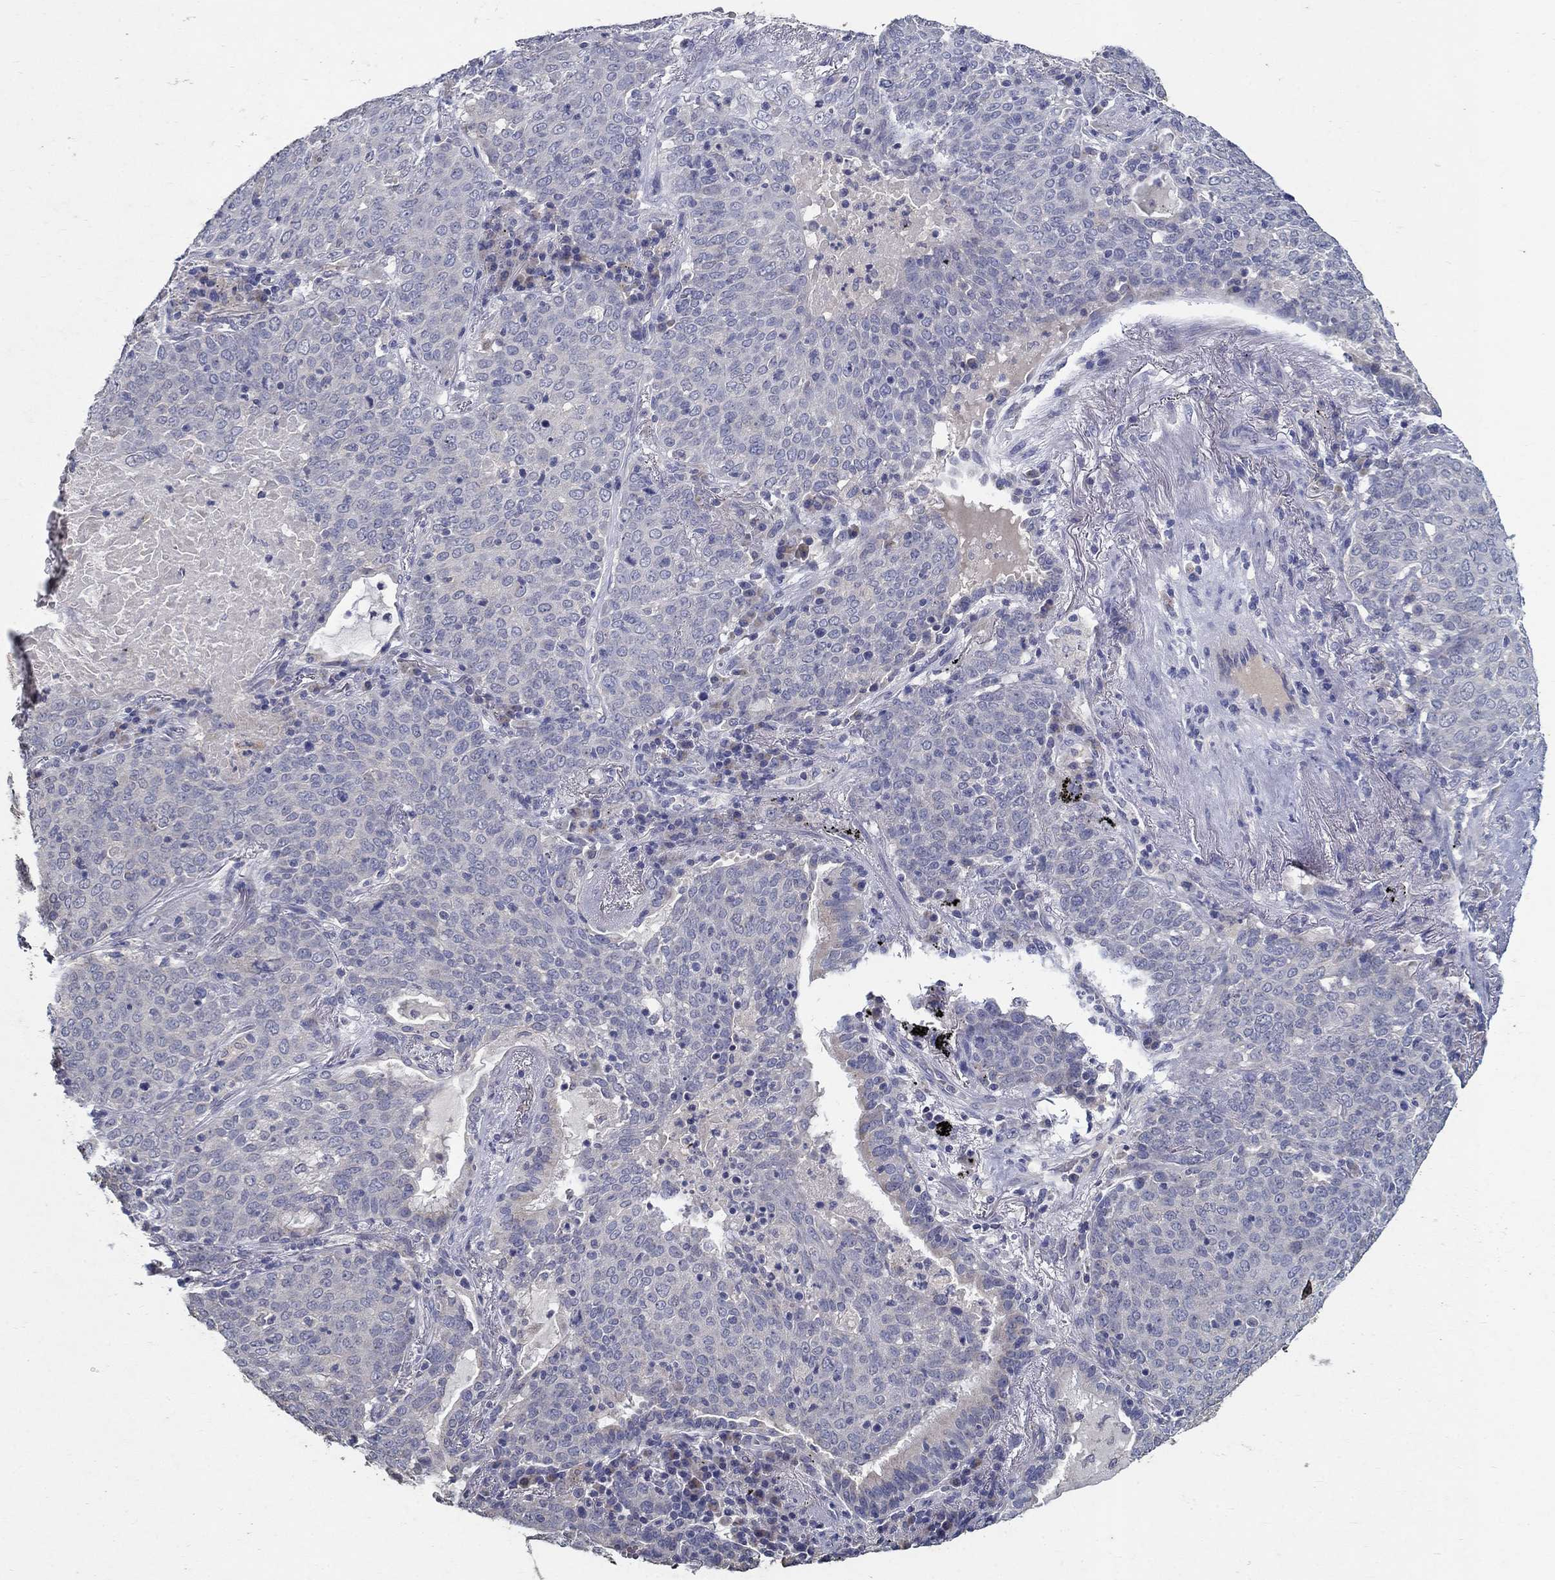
{"staining": {"intensity": "negative", "quantity": "none", "location": "none"}, "tissue": "lung cancer", "cell_type": "Tumor cells", "image_type": "cancer", "snomed": [{"axis": "morphology", "description": "Squamous cell carcinoma, NOS"}, {"axis": "topography", "description": "Lung"}], "caption": "Tumor cells show no significant protein expression in lung cancer.", "gene": "PROZ", "patient": {"sex": "male", "age": 82}}